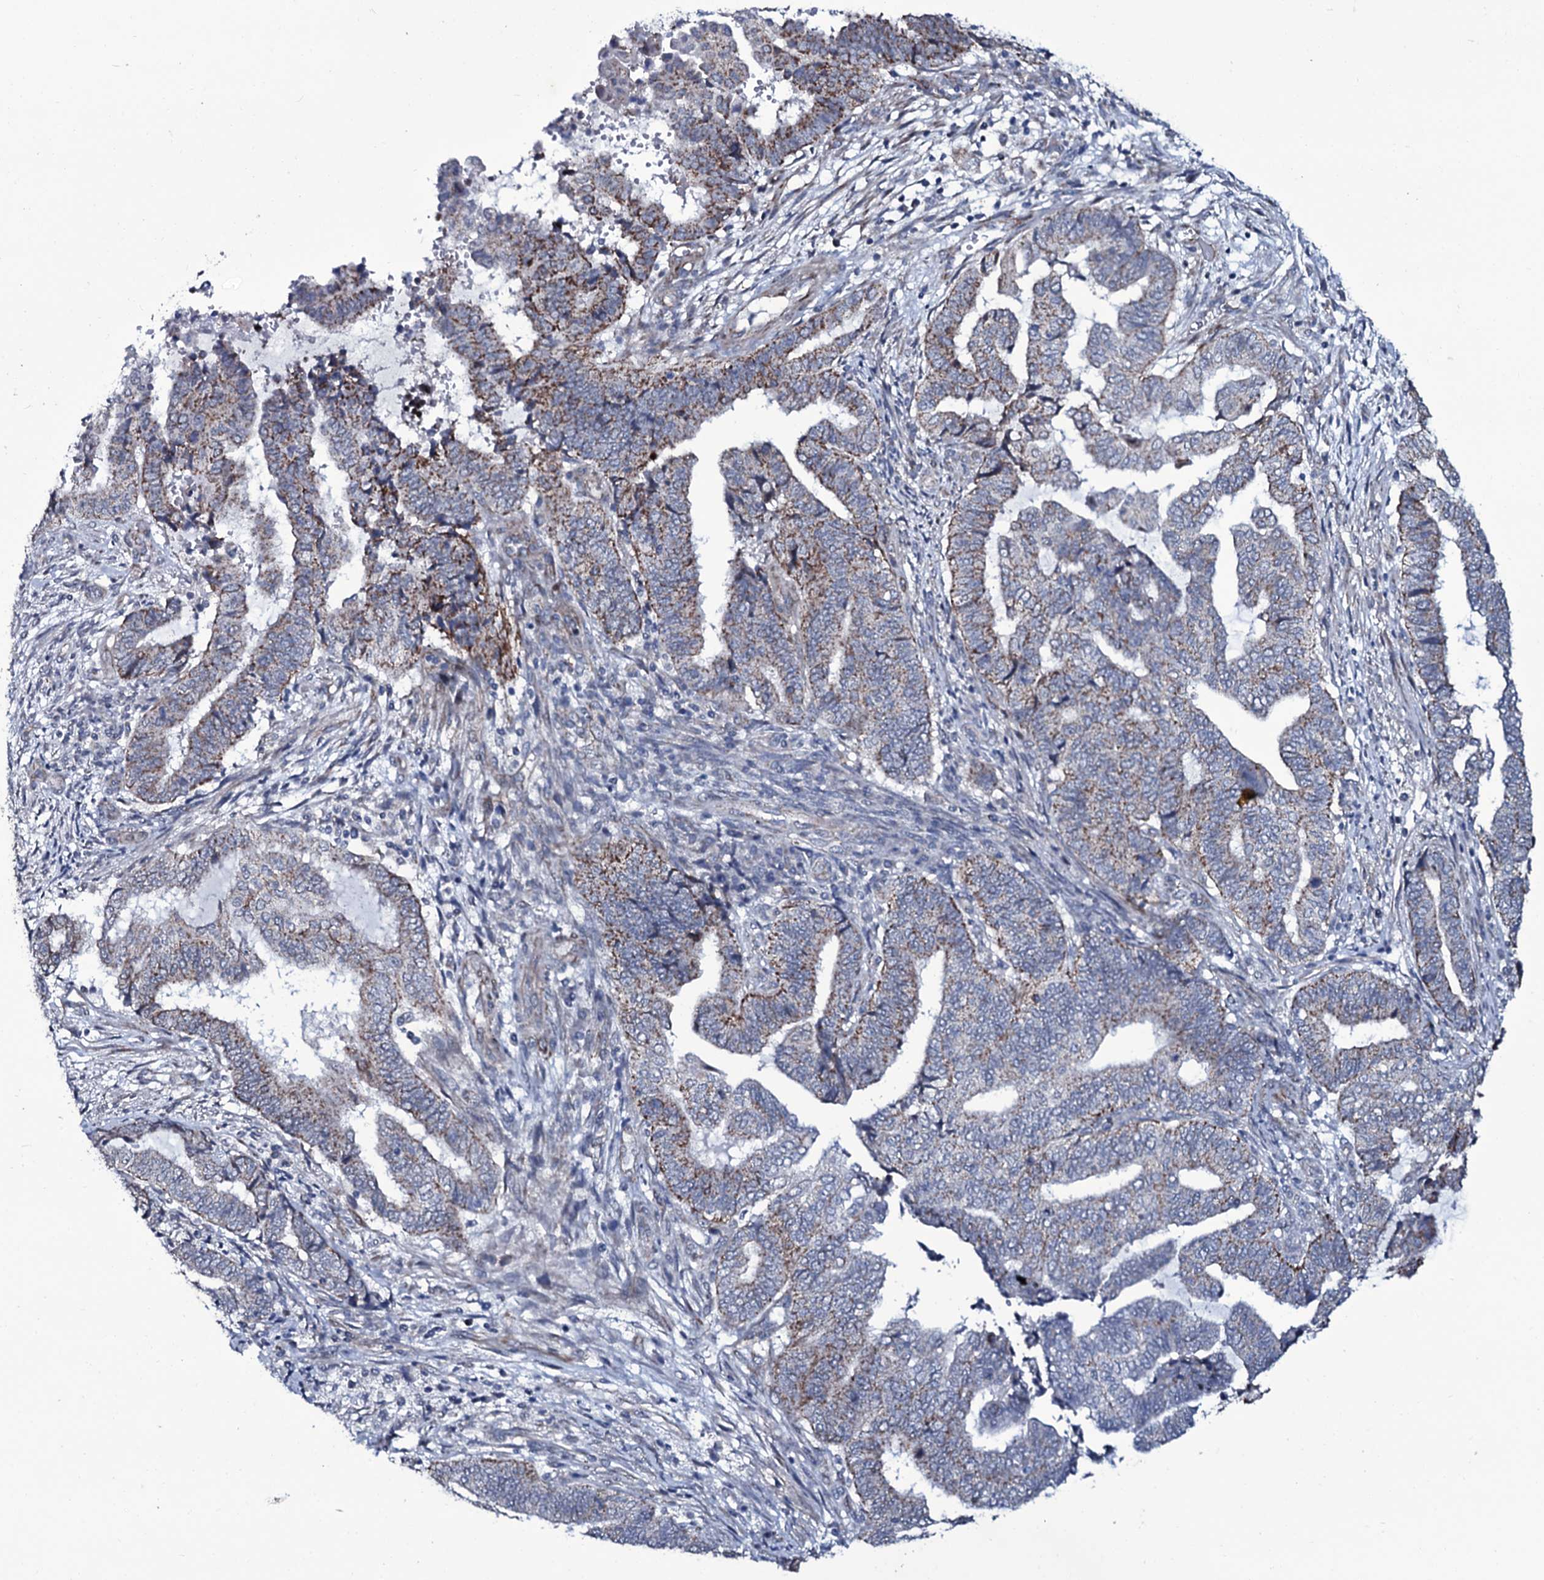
{"staining": {"intensity": "moderate", "quantity": "<25%", "location": "cytoplasmic/membranous"}, "tissue": "endometrial cancer", "cell_type": "Tumor cells", "image_type": "cancer", "snomed": [{"axis": "morphology", "description": "Adenocarcinoma, NOS"}, {"axis": "topography", "description": "Uterus"}, {"axis": "topography", "description": "Endometrium"}], "caption": "Moderate cytoplasmic/membranous protein positivity is appreciated in about <25% of tumor cells in endometrial cancer (adenocarcinoma).", "gene": "WIPF3", "patient": {"sex": "female", "age": 70}}